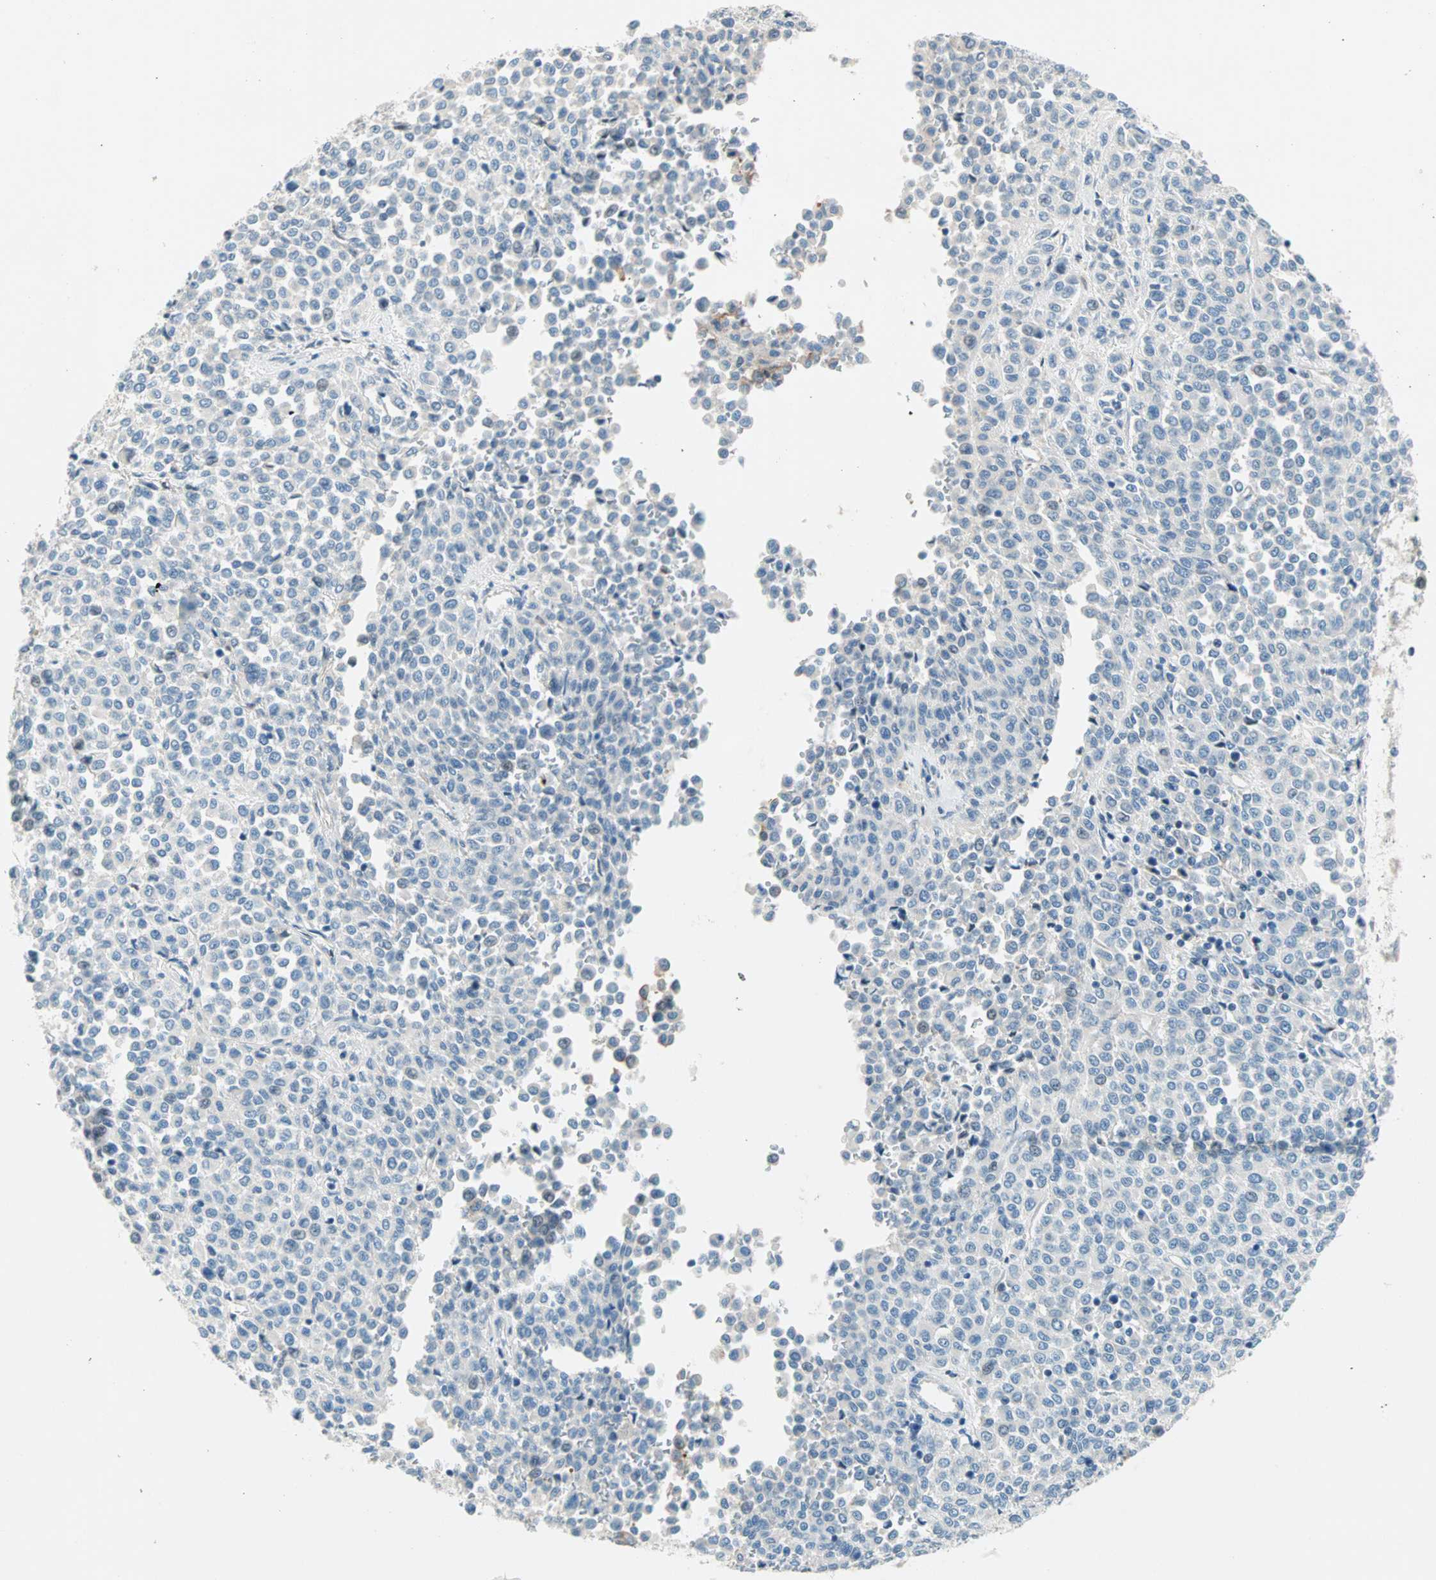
{"staining": {"intensity": "negative", "quantity": "none", "location": "none"}, "tissue": "melanoma", "cell_type": "Tumor cells", "image_type": "cancer", "snomed": [{"axis": "morphology", "description": "Malignant melanoma, Metastatic site"}, {"axis": "topography", "description": "Pancreas"}], "caption": "This is an immunohistochemistry micrograph of malignant melanoma (metastatic site). There is no expression in tumor cells.", "gene": "TMEM163", "patient": {"sex": "female", "age": 30}}